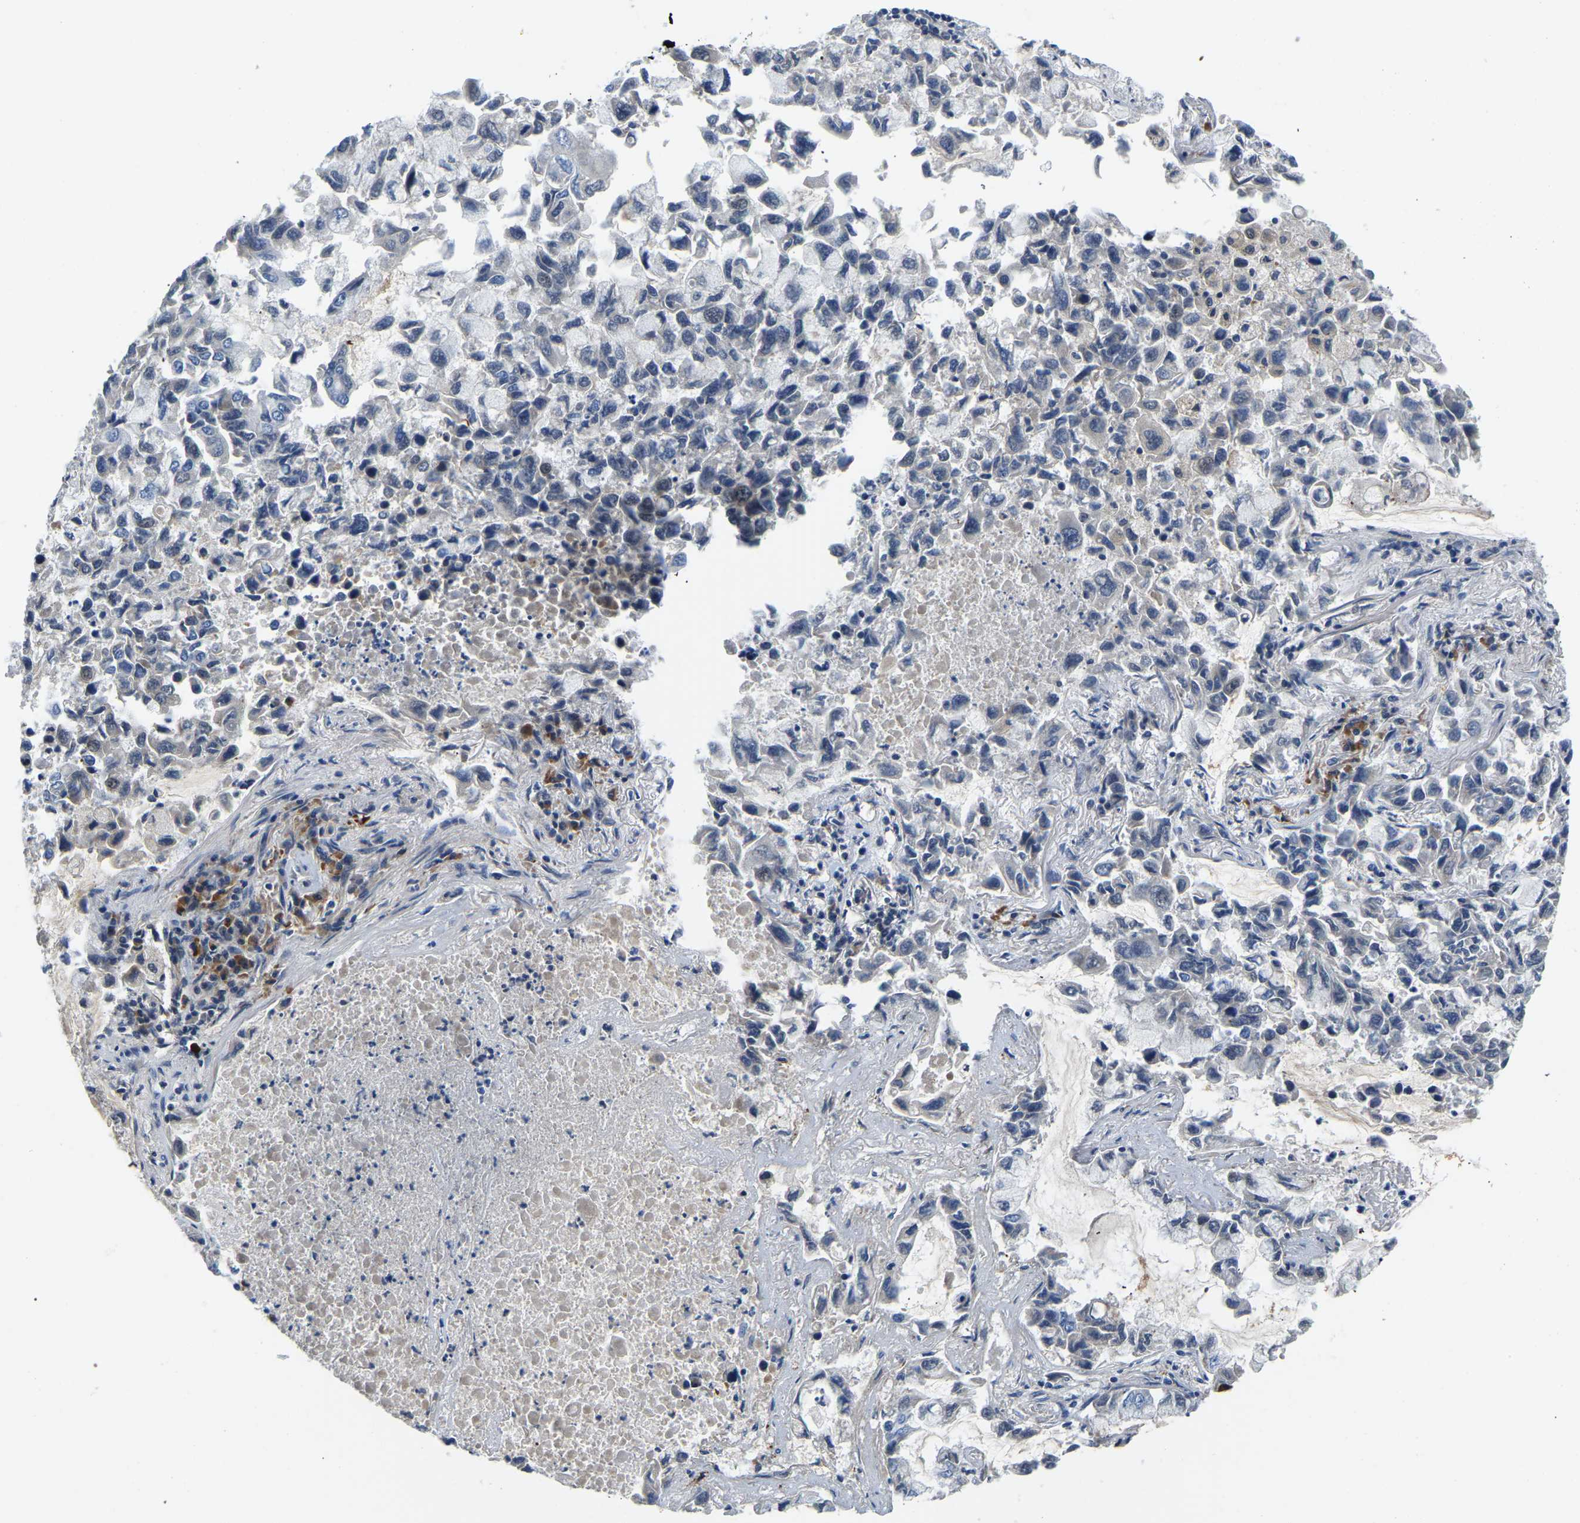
{"staining": {"intensity": "negative", "quantity": "none", "location": "none"}, "tissue": "lung cancer", "cell_type": "Tumor cells", "image_type": "cancer", "snomed": [{"axis": "morphology", "description": "Adenocarcinoma, NOS"}, {"axis": "topography", "description": "Lung"}], "caption": "An IHC photomicrograph of lung cancer (adenocarcinoma) is shown. There is no staining in tumor cells of lung cancer (adenocarcinoma).", "gene": "LIAS", "patient": {"sex": "male", "age": 64}}